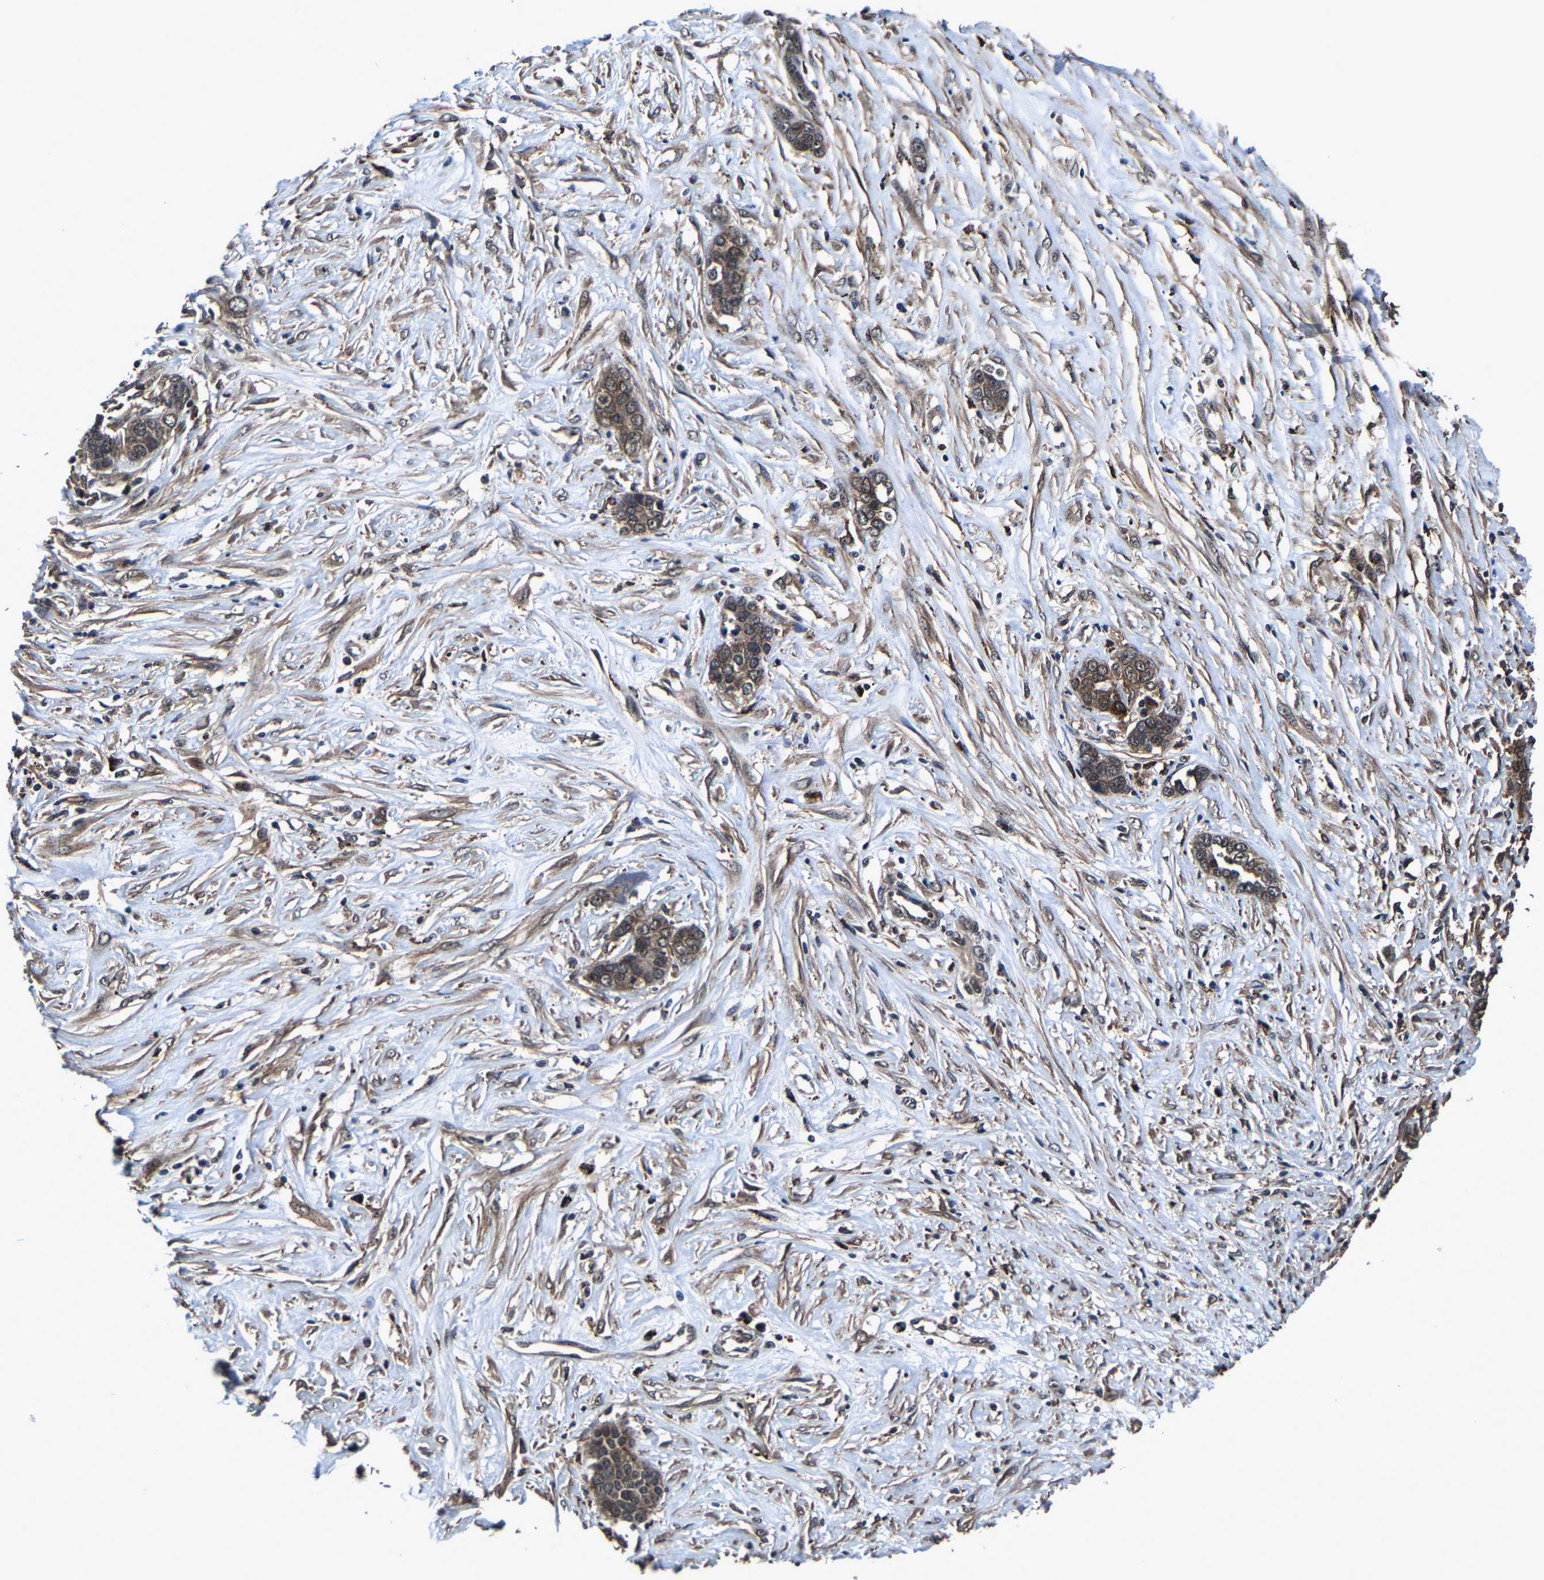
{"staining": {"intensity": "moderate", "quantity": ">75%", "location": "cytoplasmic/membranous,nuclear"}, "tissue": "ovarian cancer", "cell_type": "Tumor cells", "image_type": "cancer", "snomed": [{"axis": "morphology", "description": "Cystadenocarcinoma, serous, NOS"}, {"axis": "topography", "description": "Ovary"}], "caption": "Protein analysis of serous cystadenocarcinoma (ovarian) tissue exhibits moderate cytoplasmic/membranous and nuclear staining in about >75% of tumor cells.", "gene": "ZCCHC7", "patient": {"sex": "female", "age": 44}}